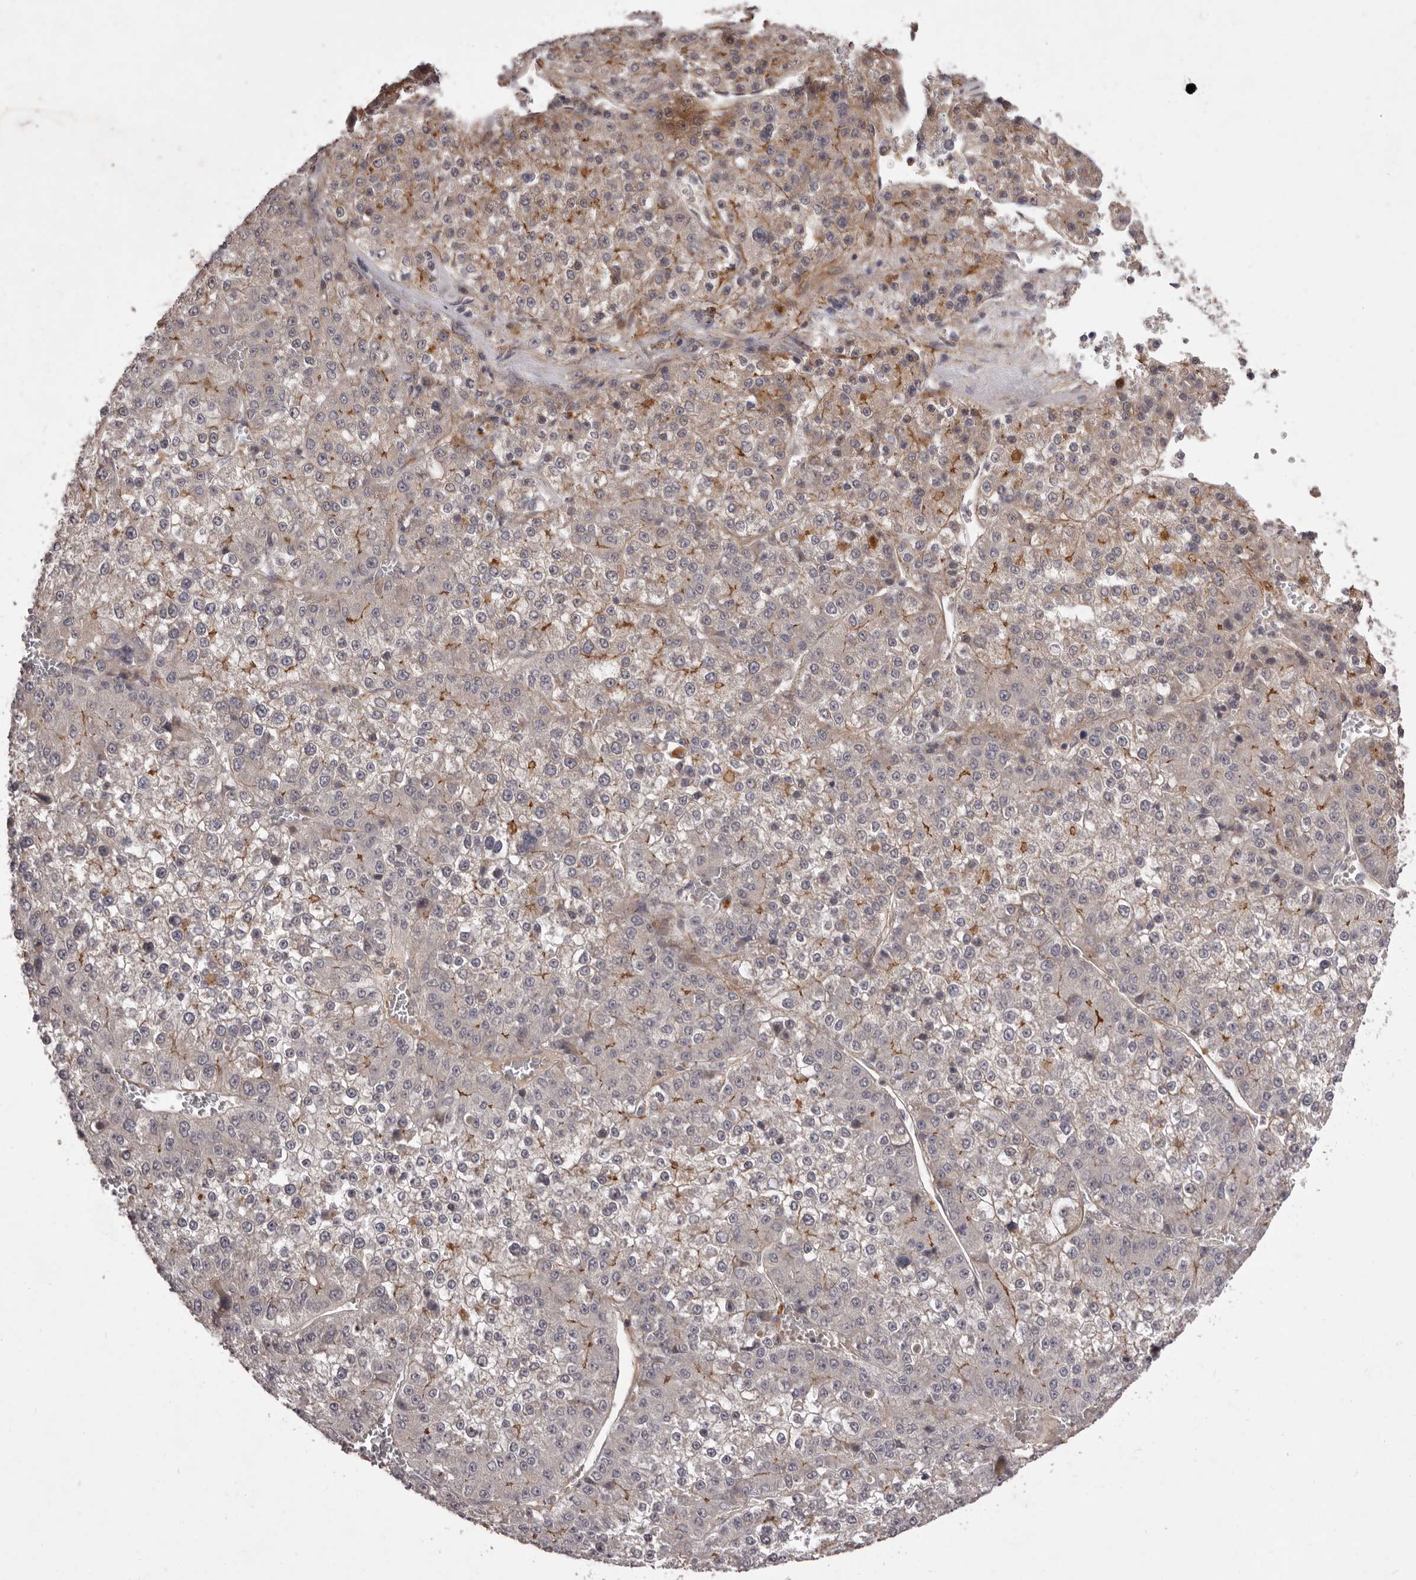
{"staining": {"intensity": "moderate", "quantity": "<25%", "location": "cytoplasmic/membranous"}, "tissue": "liver cancer", "cell_type": "Tumor cells", "image_type": "cancer", "snomed": [{"axis": "morphology", "description": "Carcinoma, Hepatocellular, NOS"}, {"axis": "topography", "description": "Liver"}], "caption": "The immunohistochemical stain highlights moderate cytoplasmic/membranous expression in tumor cells of liver cancer (hepatocellular carcinoma) tissue.", "gene": "HBS1L", "patient": {"sex": "female", "age": 73}}